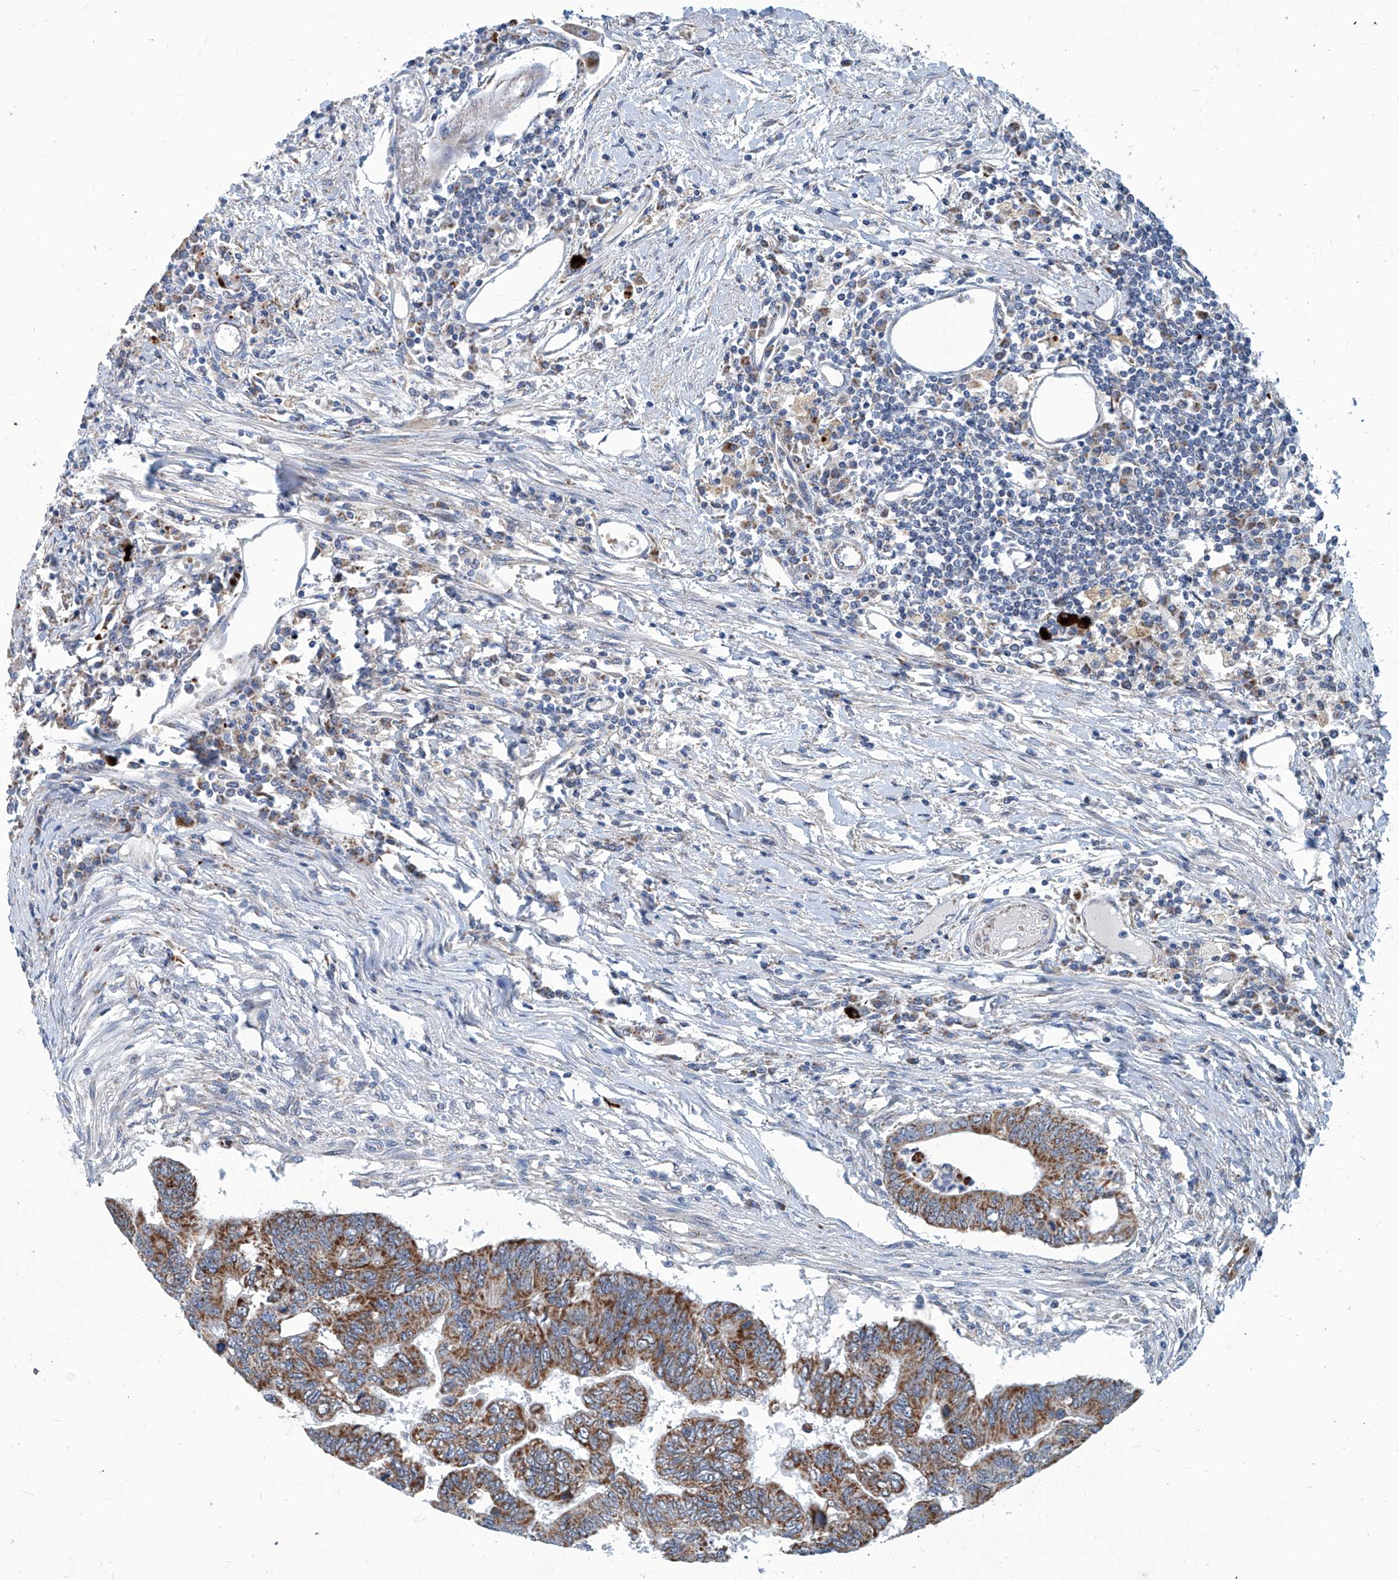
{"staining": {"intensity": "strong", "quantity": ">75%", "location": "cytoplasmic/membranous"}, "tissue": "colorectal cancer", "cell_type": "Tumor cells", "image_type": "cancer", "snomed": [{"axis": "morphology", "description": "Adenoma, NOS"}, {"axis": "morphology", "description": "Adenocarcinoma, NOS"}, {"axis": "topography", "description": "Colon"}], "caption": "A high amount of strong cytoplasmic/membranous expression is present in approximately >75% of tumor cells in colorectal cancer tissue. (Stains: DAB (3,3'-diaminobenzidine) in brown, nuclei in blue, Microscopy: brightfield microscopy at high magnification).", "gene": "USP48", "patient": {"sex": "male", "age": 79}}